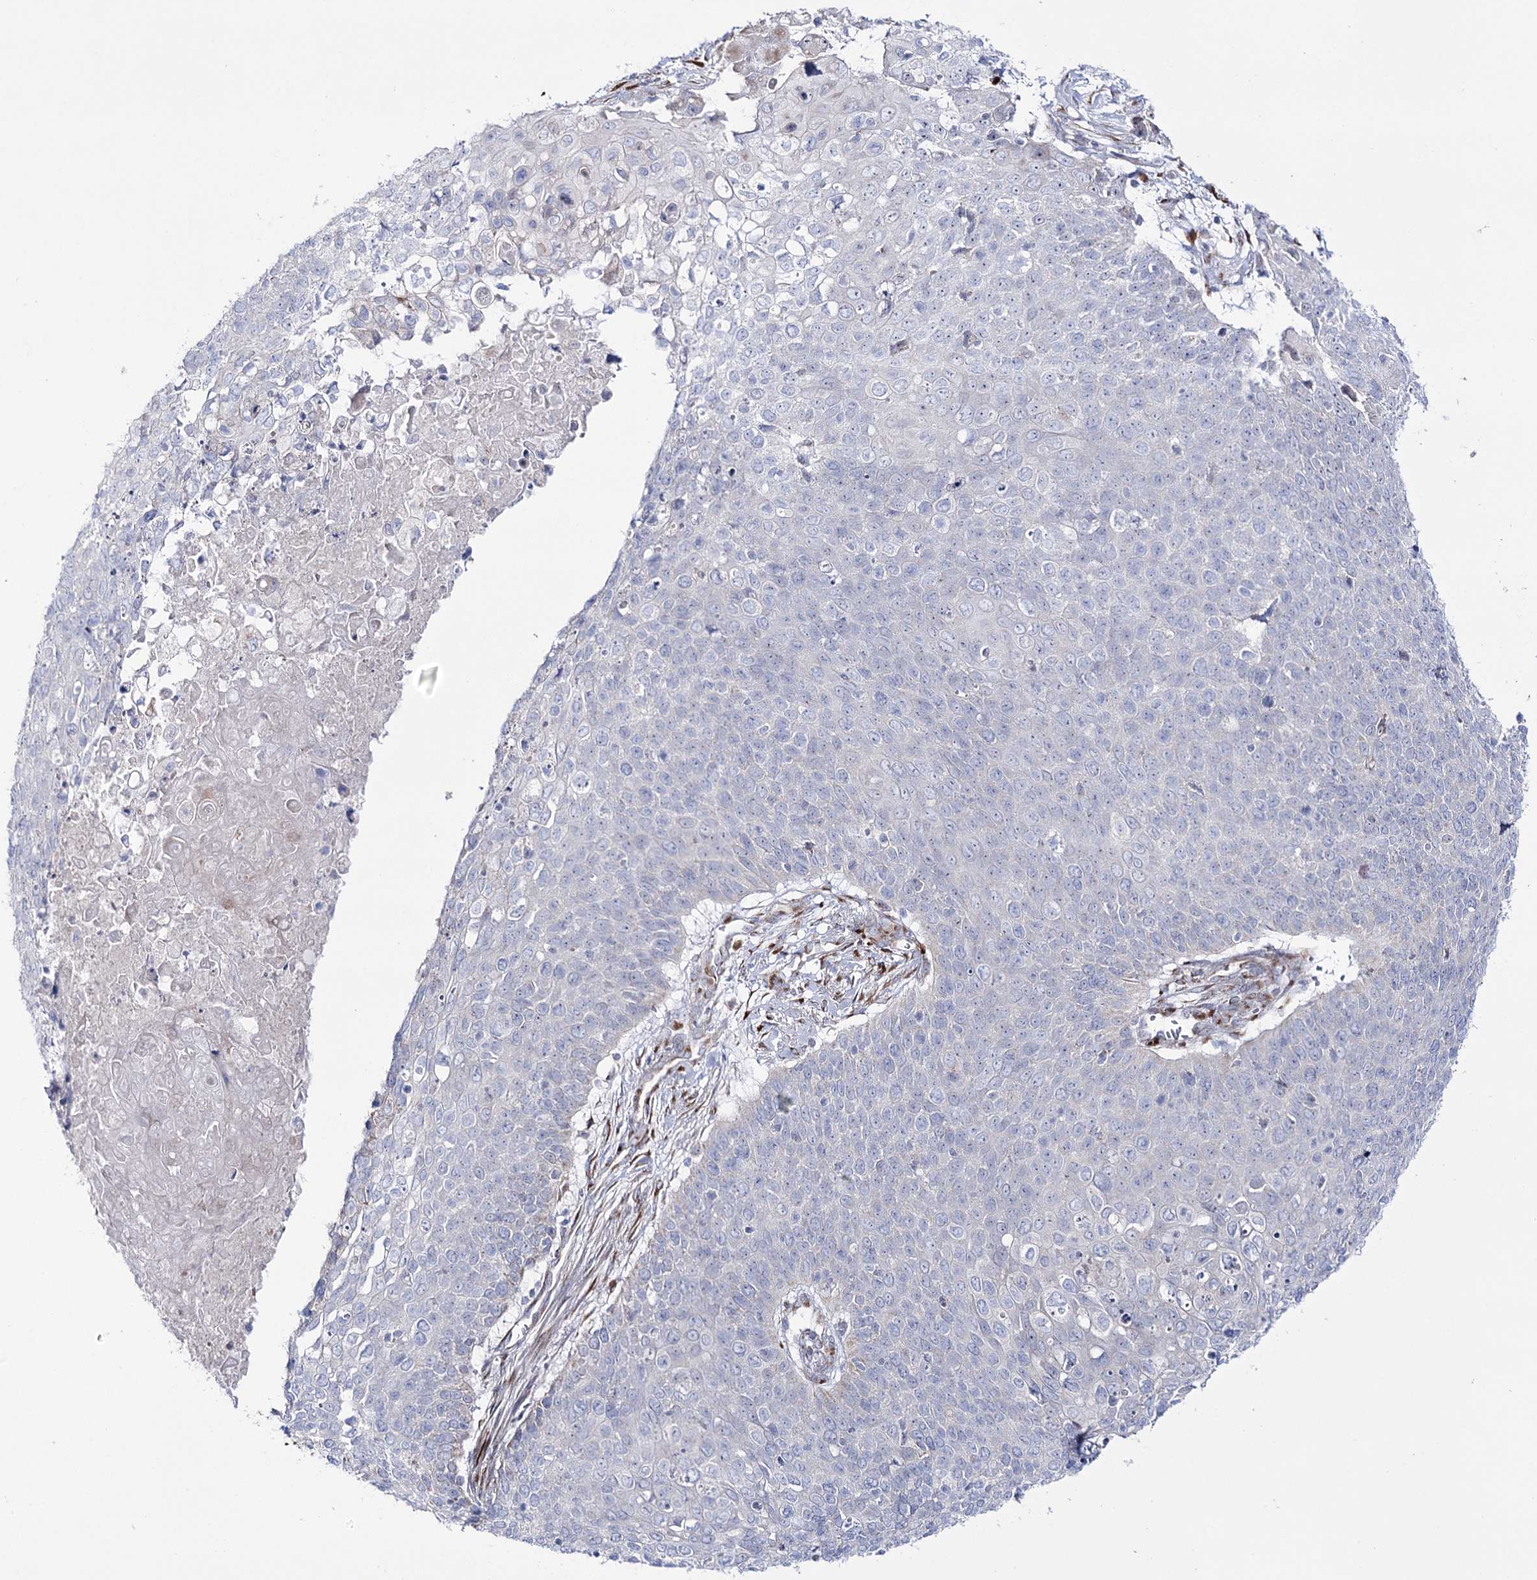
{"staining": {"intensity": "negative", "quantity": "none", "location": "none"}, "tissue": "cervical cancer", "cell_type": "Tumor cells", "image_type": "cancer", "snomed": [{"axis": "morphology", "description": "Squamous cell carcinoma, NOS"}, {"axis": "topography", "description": "Cervix"}], "caption": "Protein analysis of squamous cell carcinoma (cervical) reveals no significant expression in tumor cells.", "gene": "METTL5", "patient": {"sex": "female", "age": 39}}